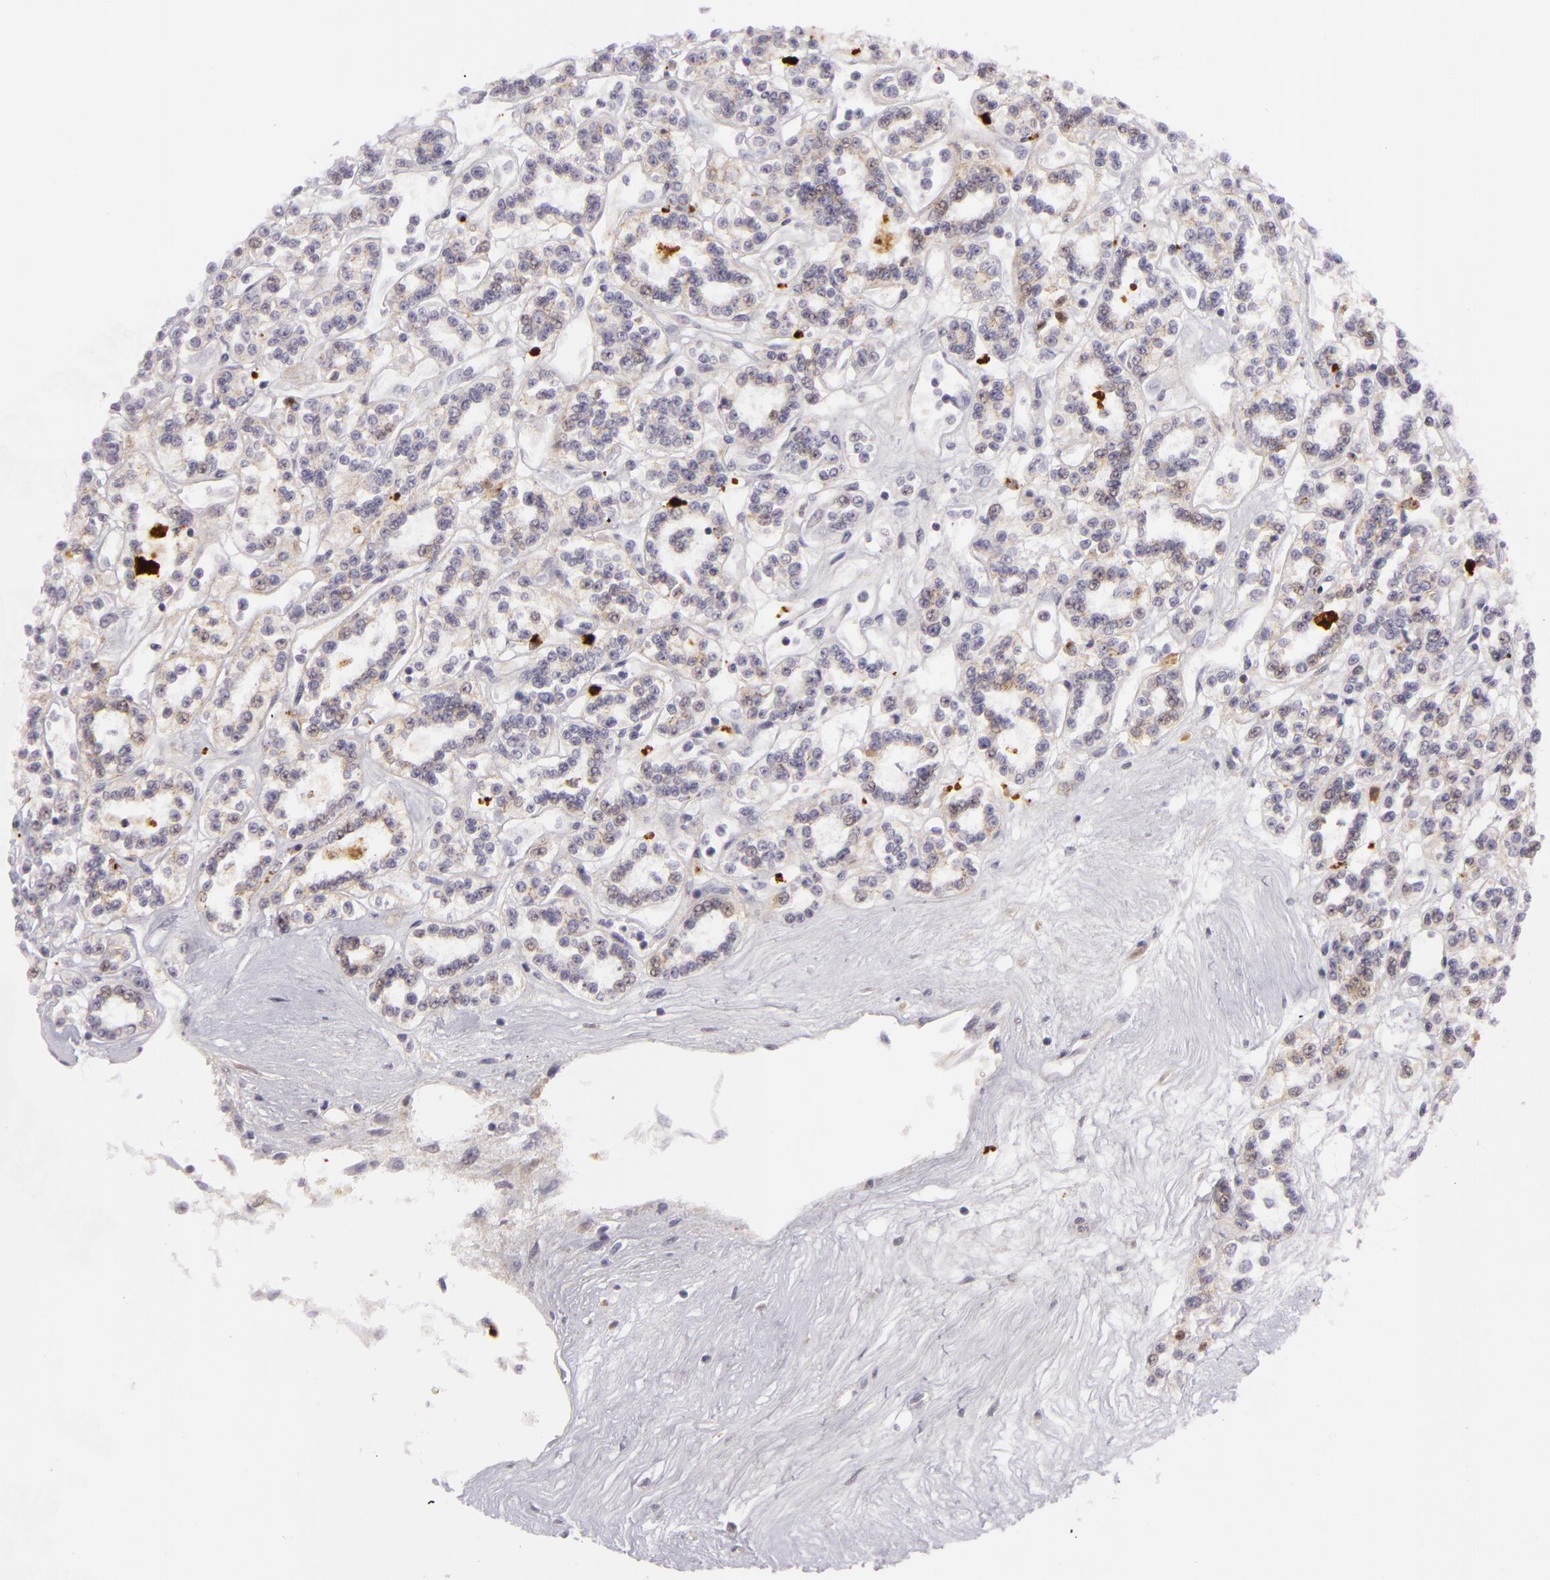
{"staining": {"intensity": "negative", "quantity": "none", "location": "none"}, "tissue": "renal cancer", "cell_type": "Tumor cells", "image_type": "cancer", "snomed": [{"axis": "morphology", "description": "Adenocarcinoma, NOS"}, {"axis": "topography", "description": "Kidney"}], "caption": "High power microscopy image of an immunohistochemistry histopathology image of renal cancer (adenocarcinoma), revealing no significant positivity in tumor cells.", "gene": "CTNNB1", "patient": {"sex": "female", "age": 76}}